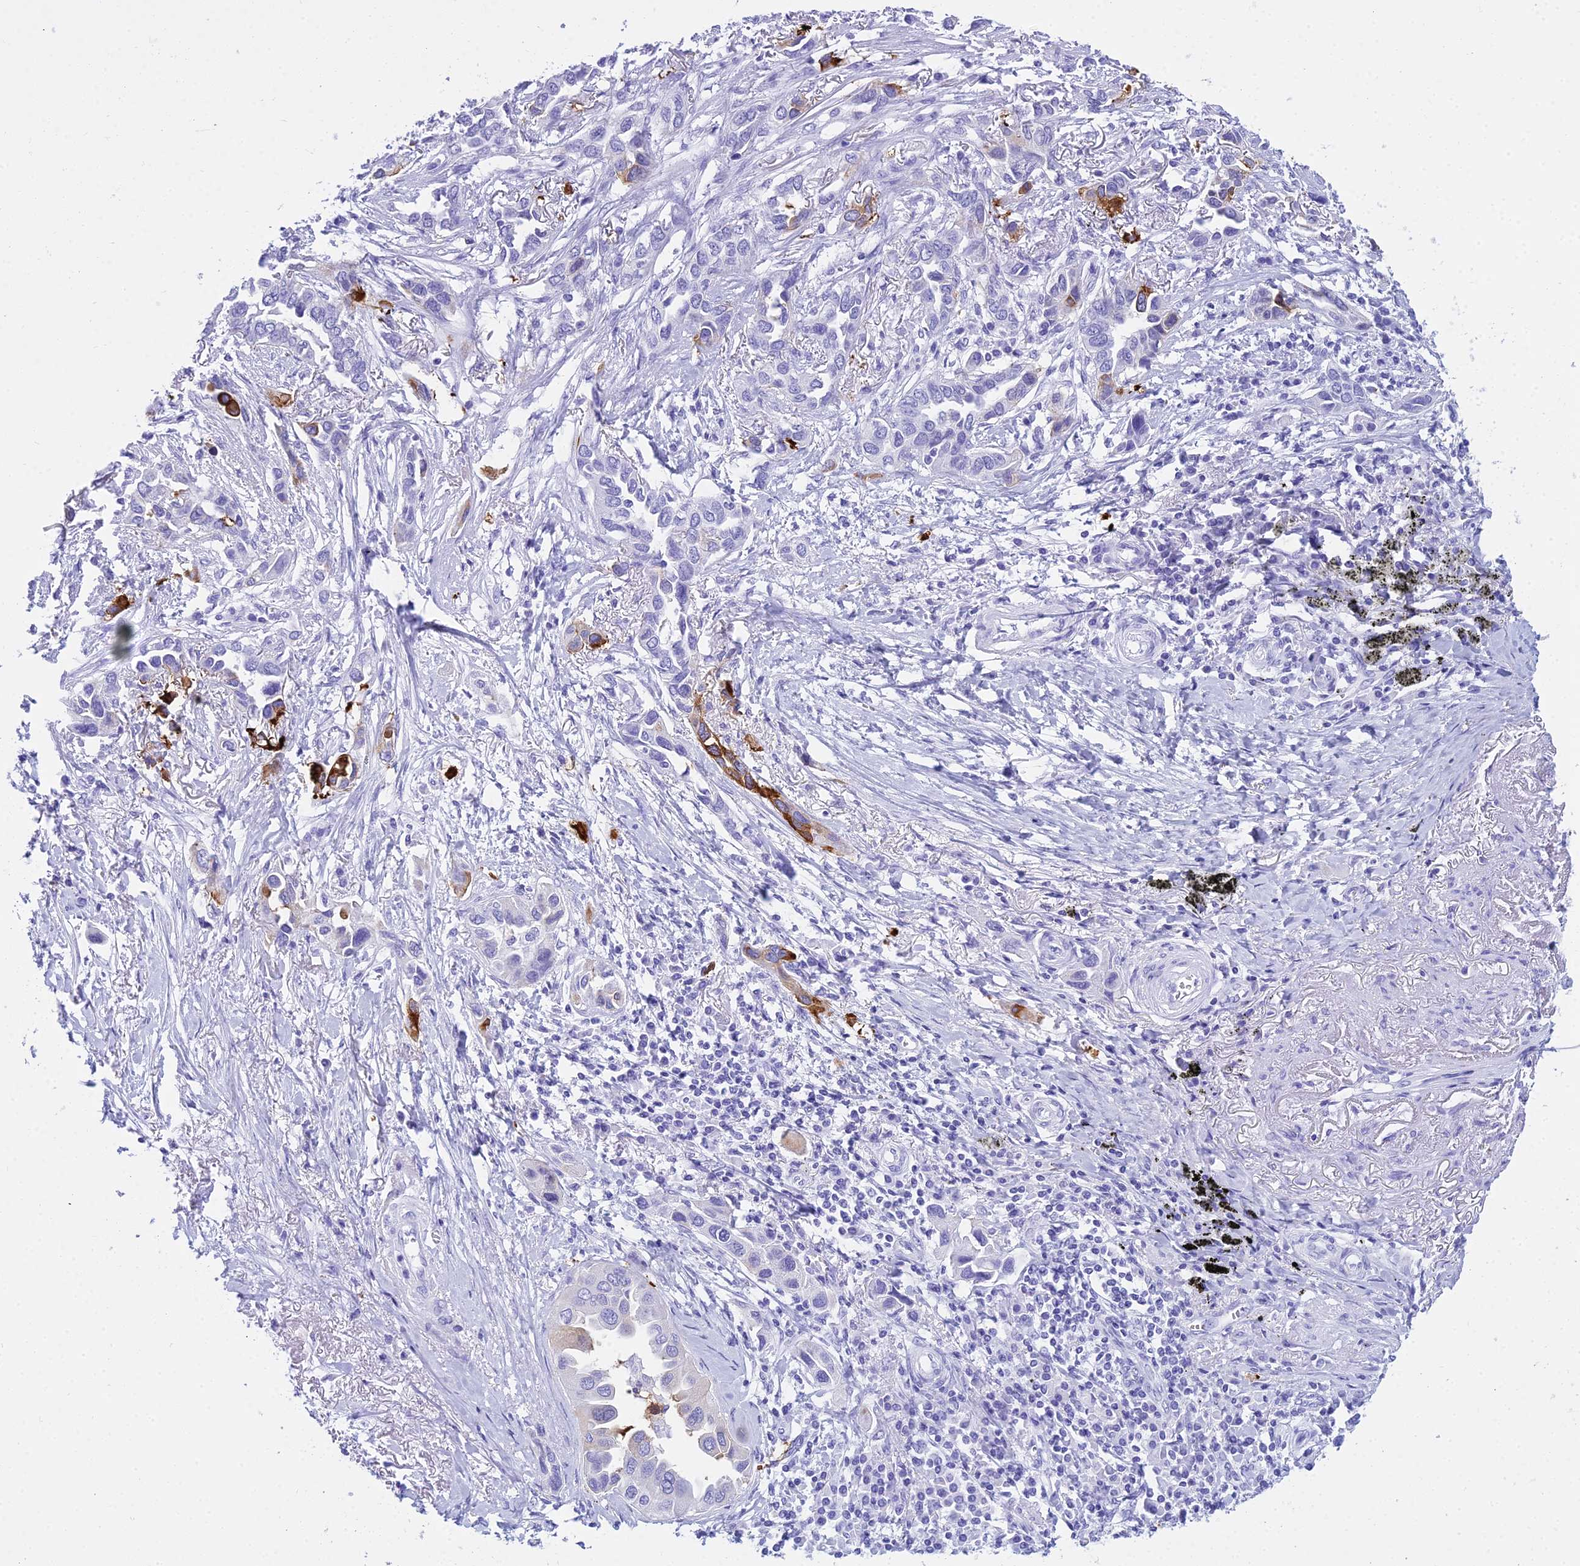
{"staining": {"intensity": "negative", "quantity": "none", "location": "none"}, "tissue": "lung cancer", "cell_type": "Tumor cells", "image_type": "cancer", "snomed": [{"axis": "morphology", "description": "Adenocarcinoma, NOS"}, {"axis": "topography", "description": "Lung"}], "caption": "The image displays no significant staining in tumor cells of lung cancer (adenocarcinoma).", "gene": "ZNF442", "patient": {"sex": "female", "age": 76}}